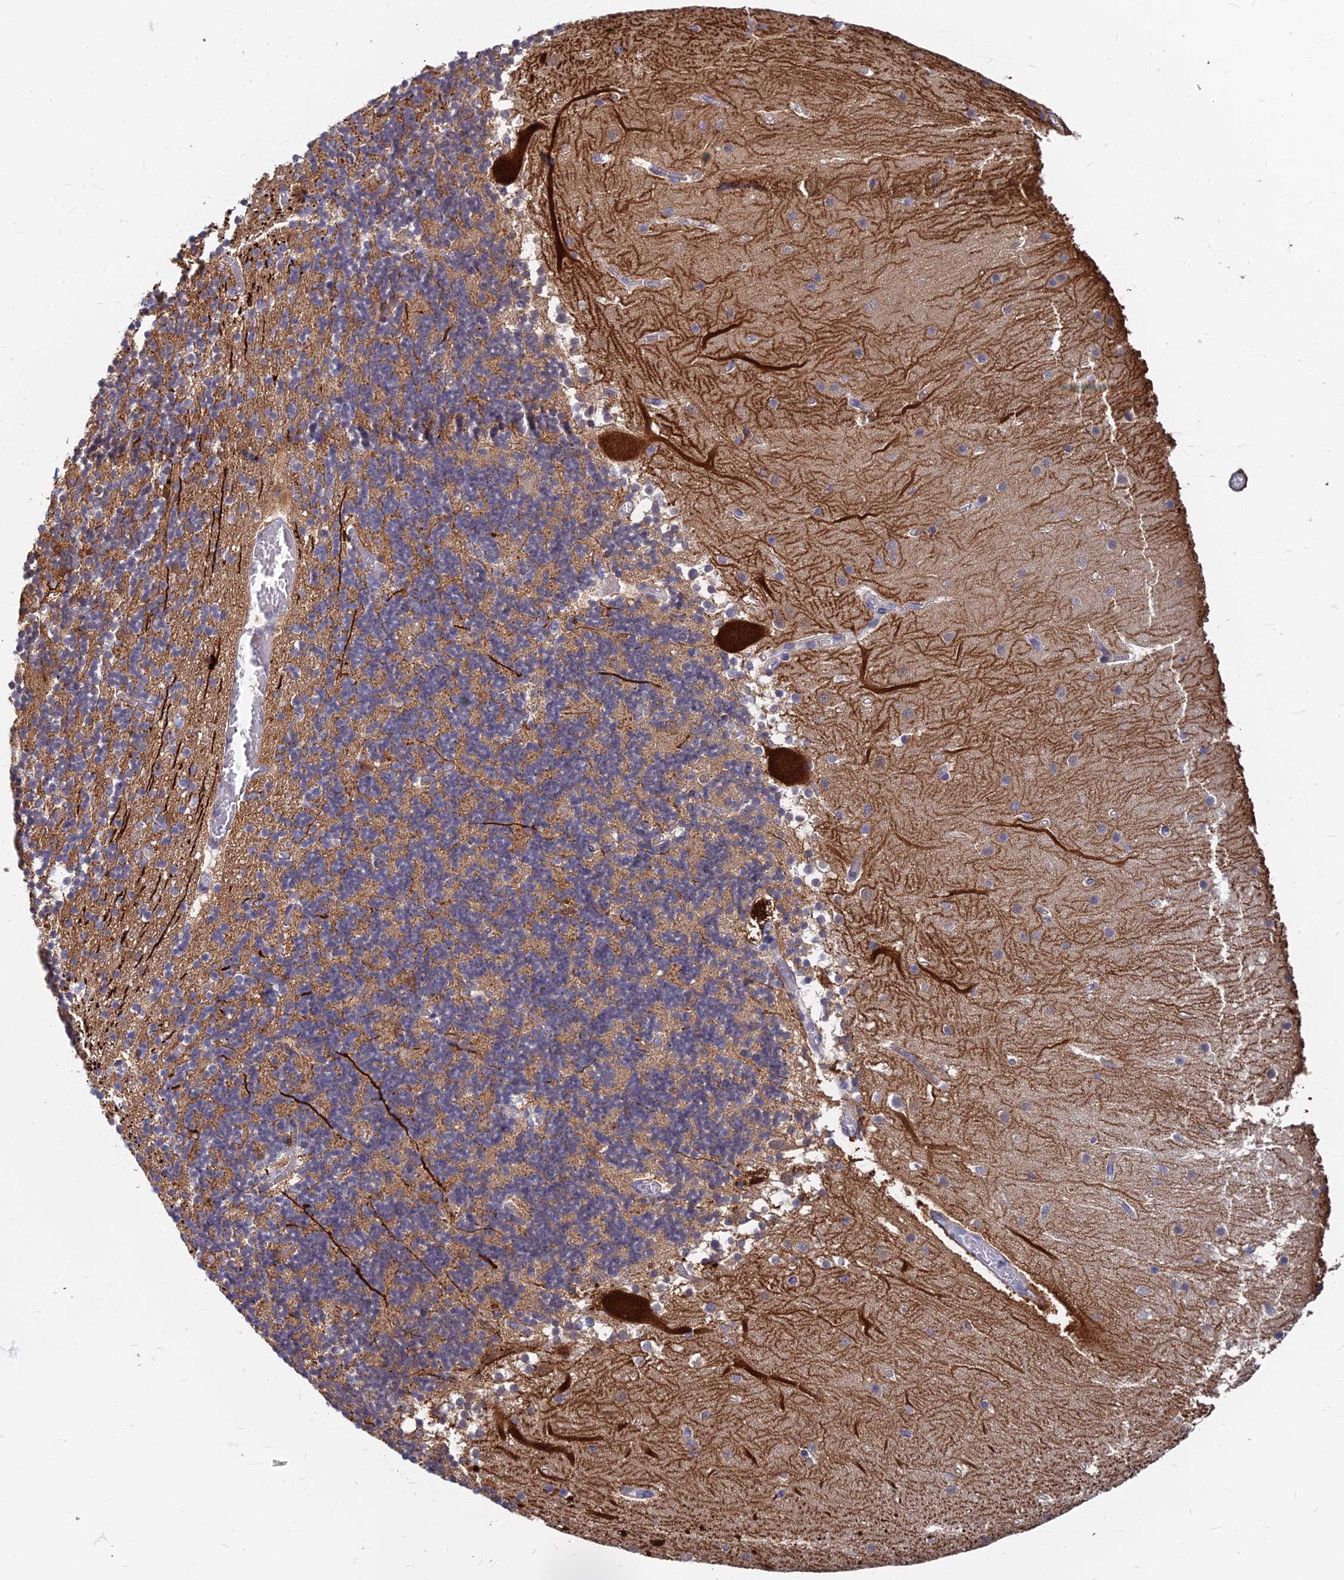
{"staining": {"intensity": "weak", "quantity": "<25%", "location": "cytoplasmic/membranous"}, "tissue": "cerebellum", "cell_type": "Cells in granular layer", "image_type": "normal", "snomed": [{"axis": "morphology", "description": "Normal tissue, NOS"}, {"axis": "topography", "description": "Cerebellum"}], "caption": "Immunohistochemical staining of benign cerebellum reveals no significant staining in cells in granular layer. Nuclei are stained in blue.", "gene": "B3GALT4", "patient": {"sex": "female", "age": 28}}